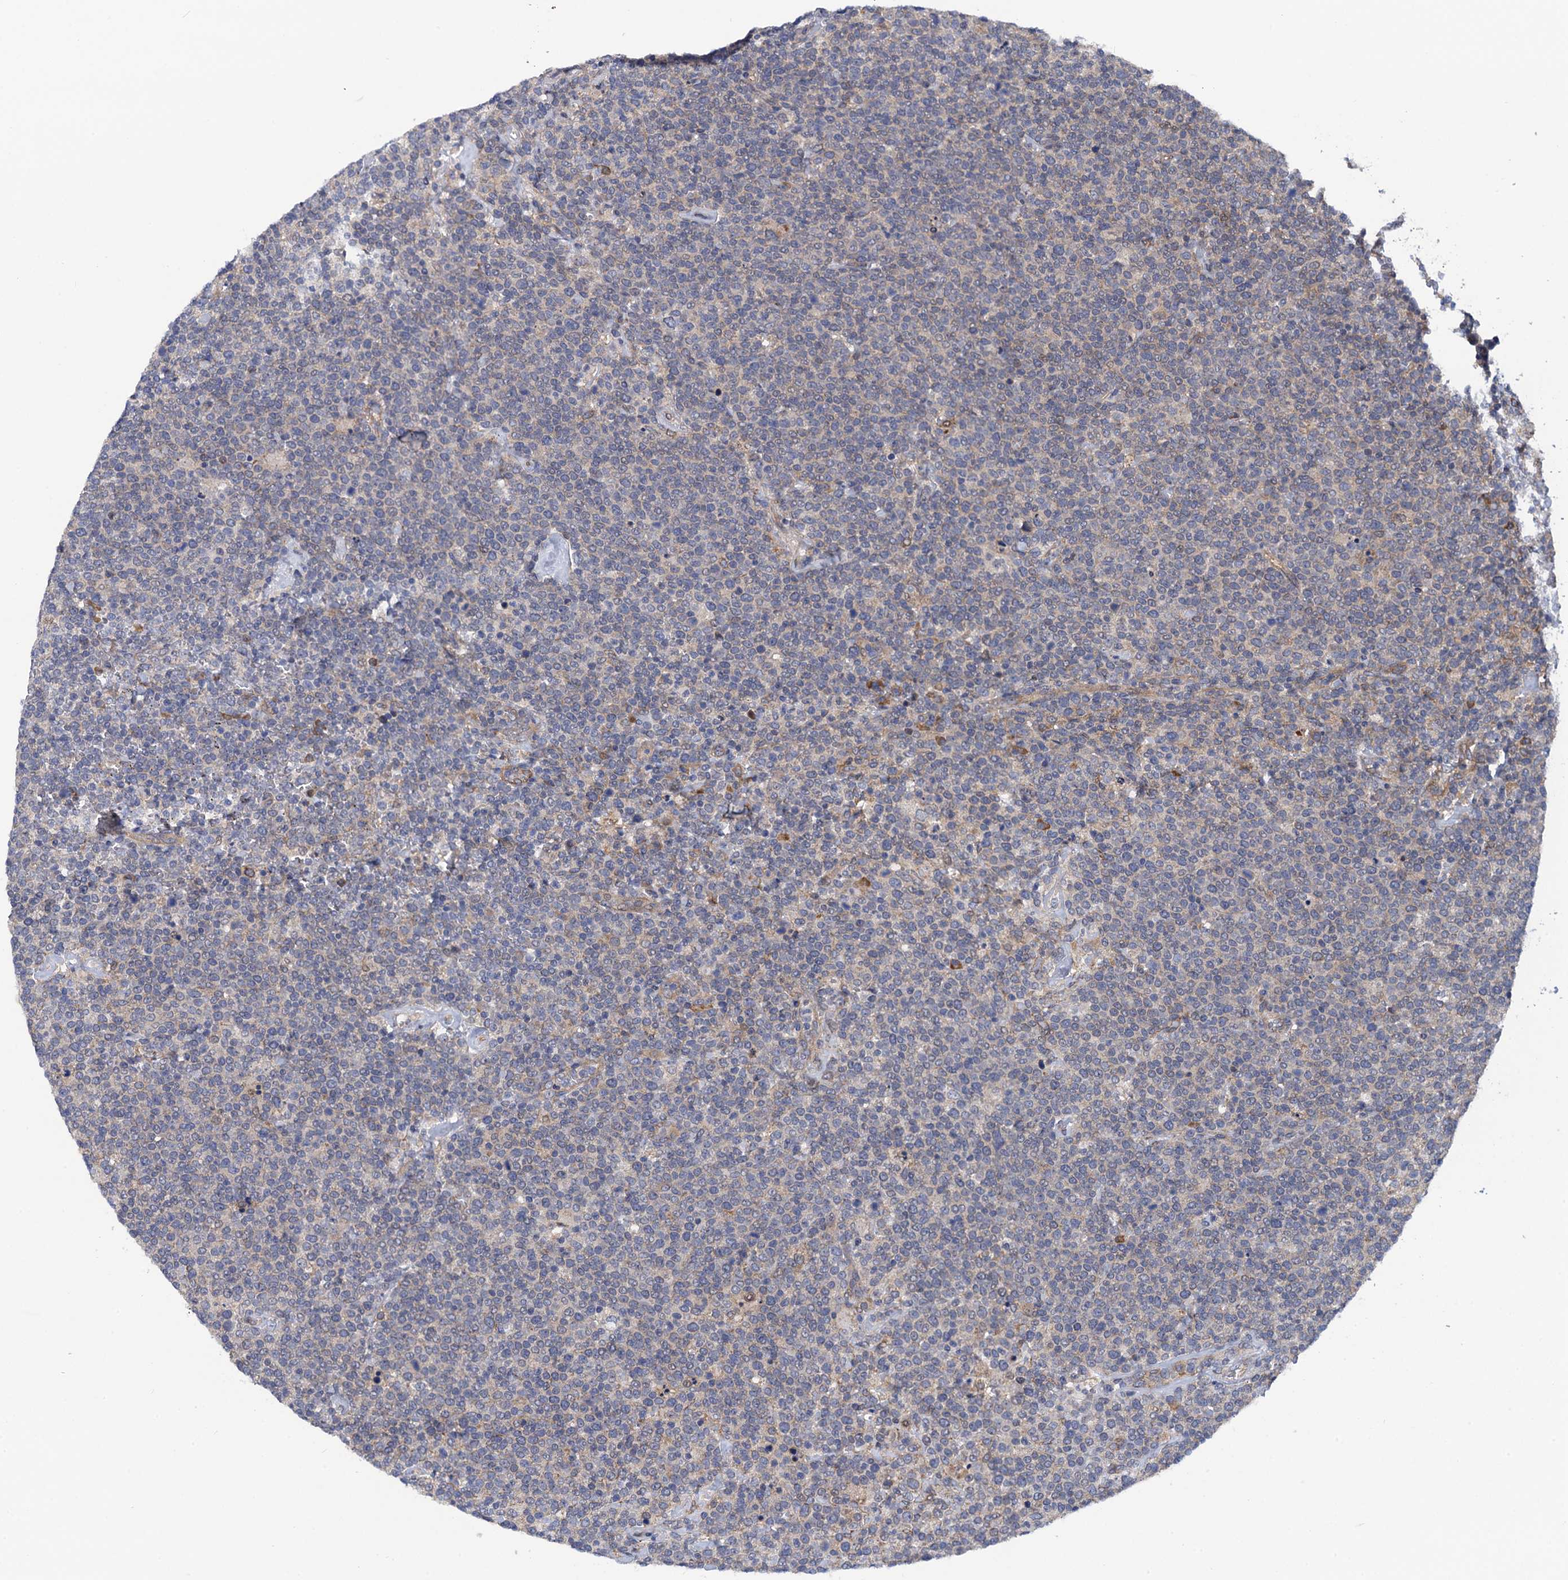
{"staining": {"intensity": "weak", "quantity": "<25%", "location": "cytoplasmic/membranous"}, "tissue": "lymphoma", "cell_type": "Tumor cells", "image_type": "cancer", "snomed": [{"axis": "morphology", "description": "Malignant lymphoma, non-Hodgkin's type, High grade"}, {"axis": "topography", "description": "Lymph node"}], "caption": "Tumor cells show no significant protein staining in lymphoma.", "gene": "PGLS", "patient": {"sex": "male", "age": 61}}